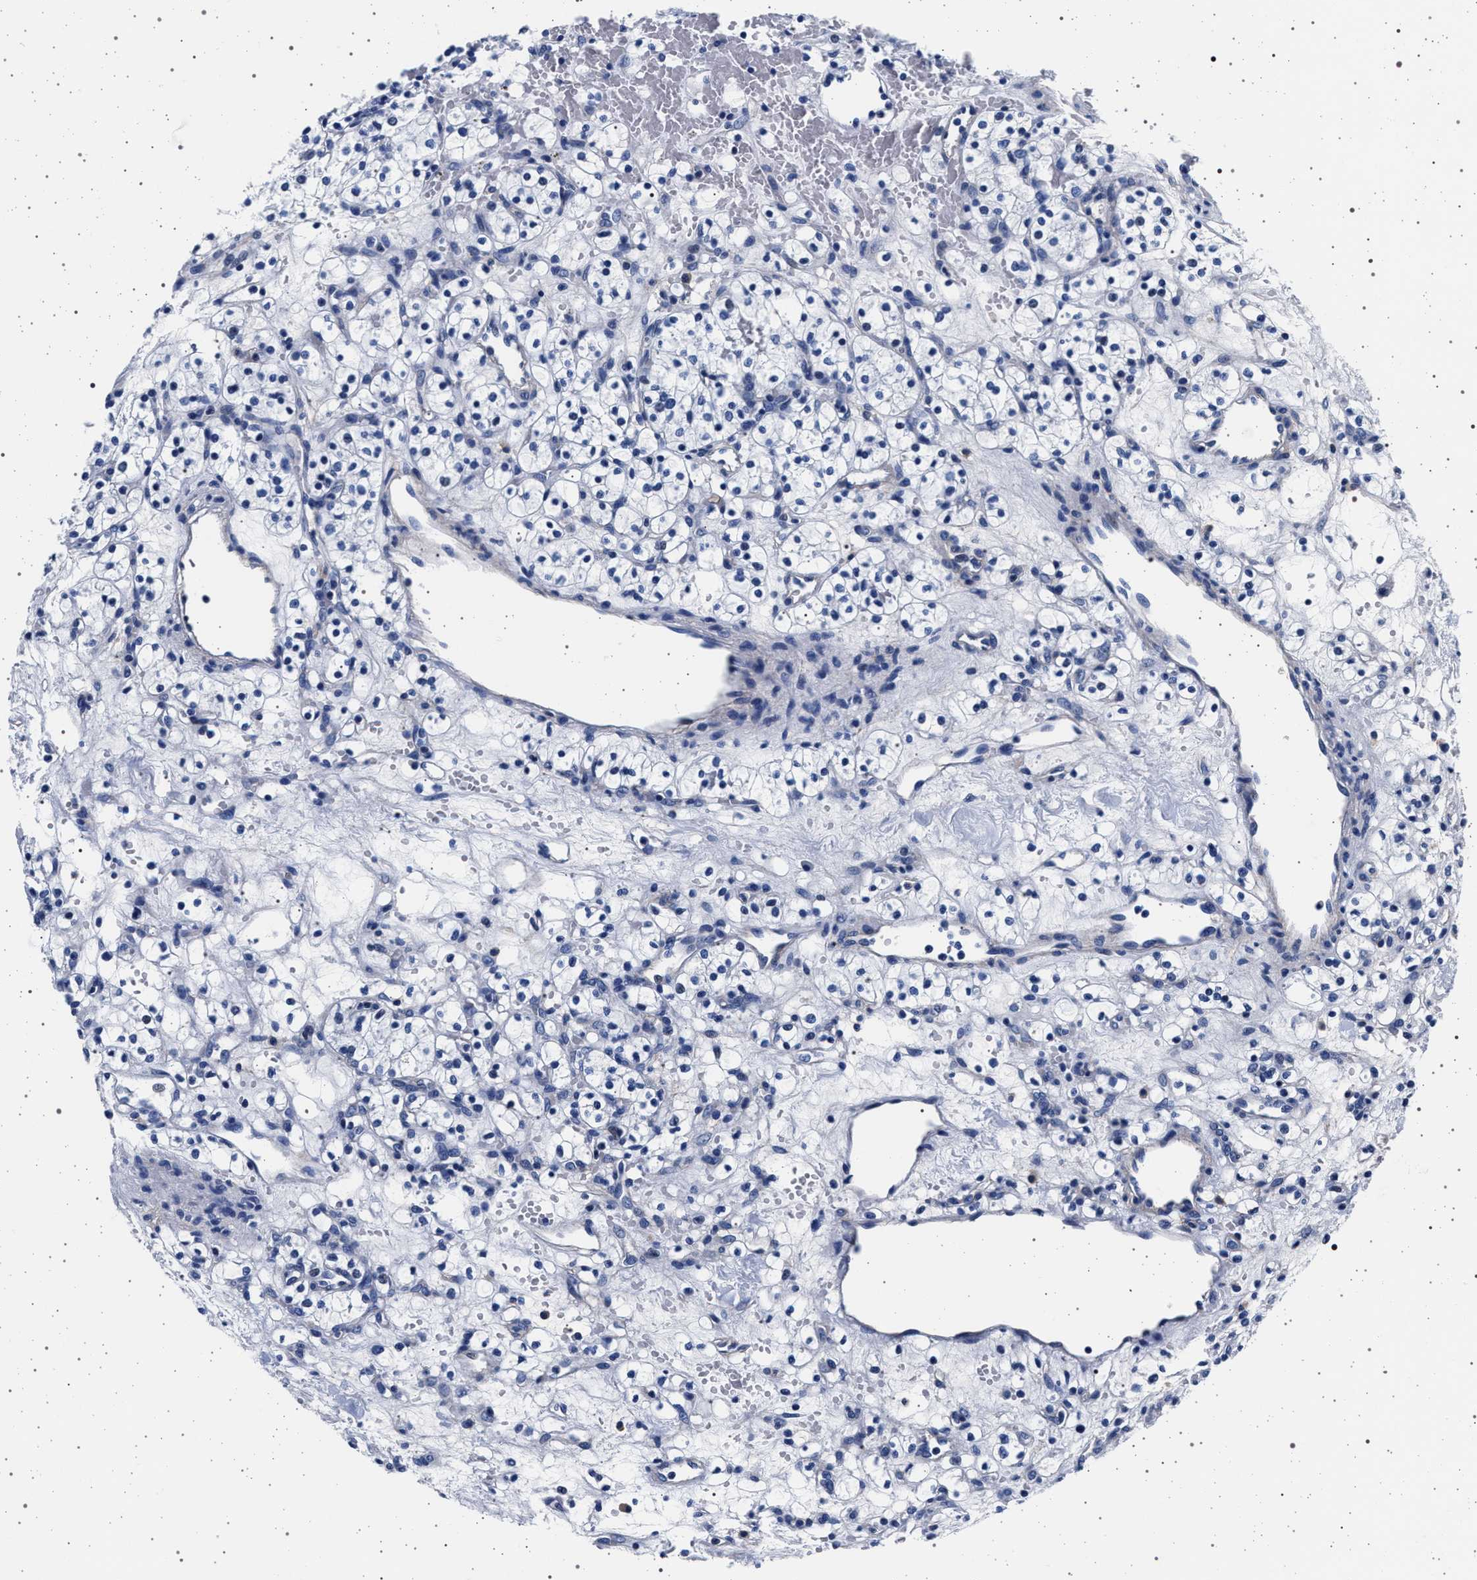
{"staining": {"intensity": "negative", "quantity": "none", "location": "none"}, "tissue": "renal cancer", "cell_type": "Tumor cells", "image_type": "cancer", "snomed": [{"axis": "morphology", "description": "Adenocarcinoma, NOS"}, {"axis": "topography", "description": "Kidney"}], "caption": "Immunohistochemical staining of renal cancer (adenocarcinoma) shows no significant positivity in tumor cells. (Immunohistochemistry, brightfield microscopy, high magnification).", "gene": "SLC9A1", "patient": {"sex": "female", "age": 60}}